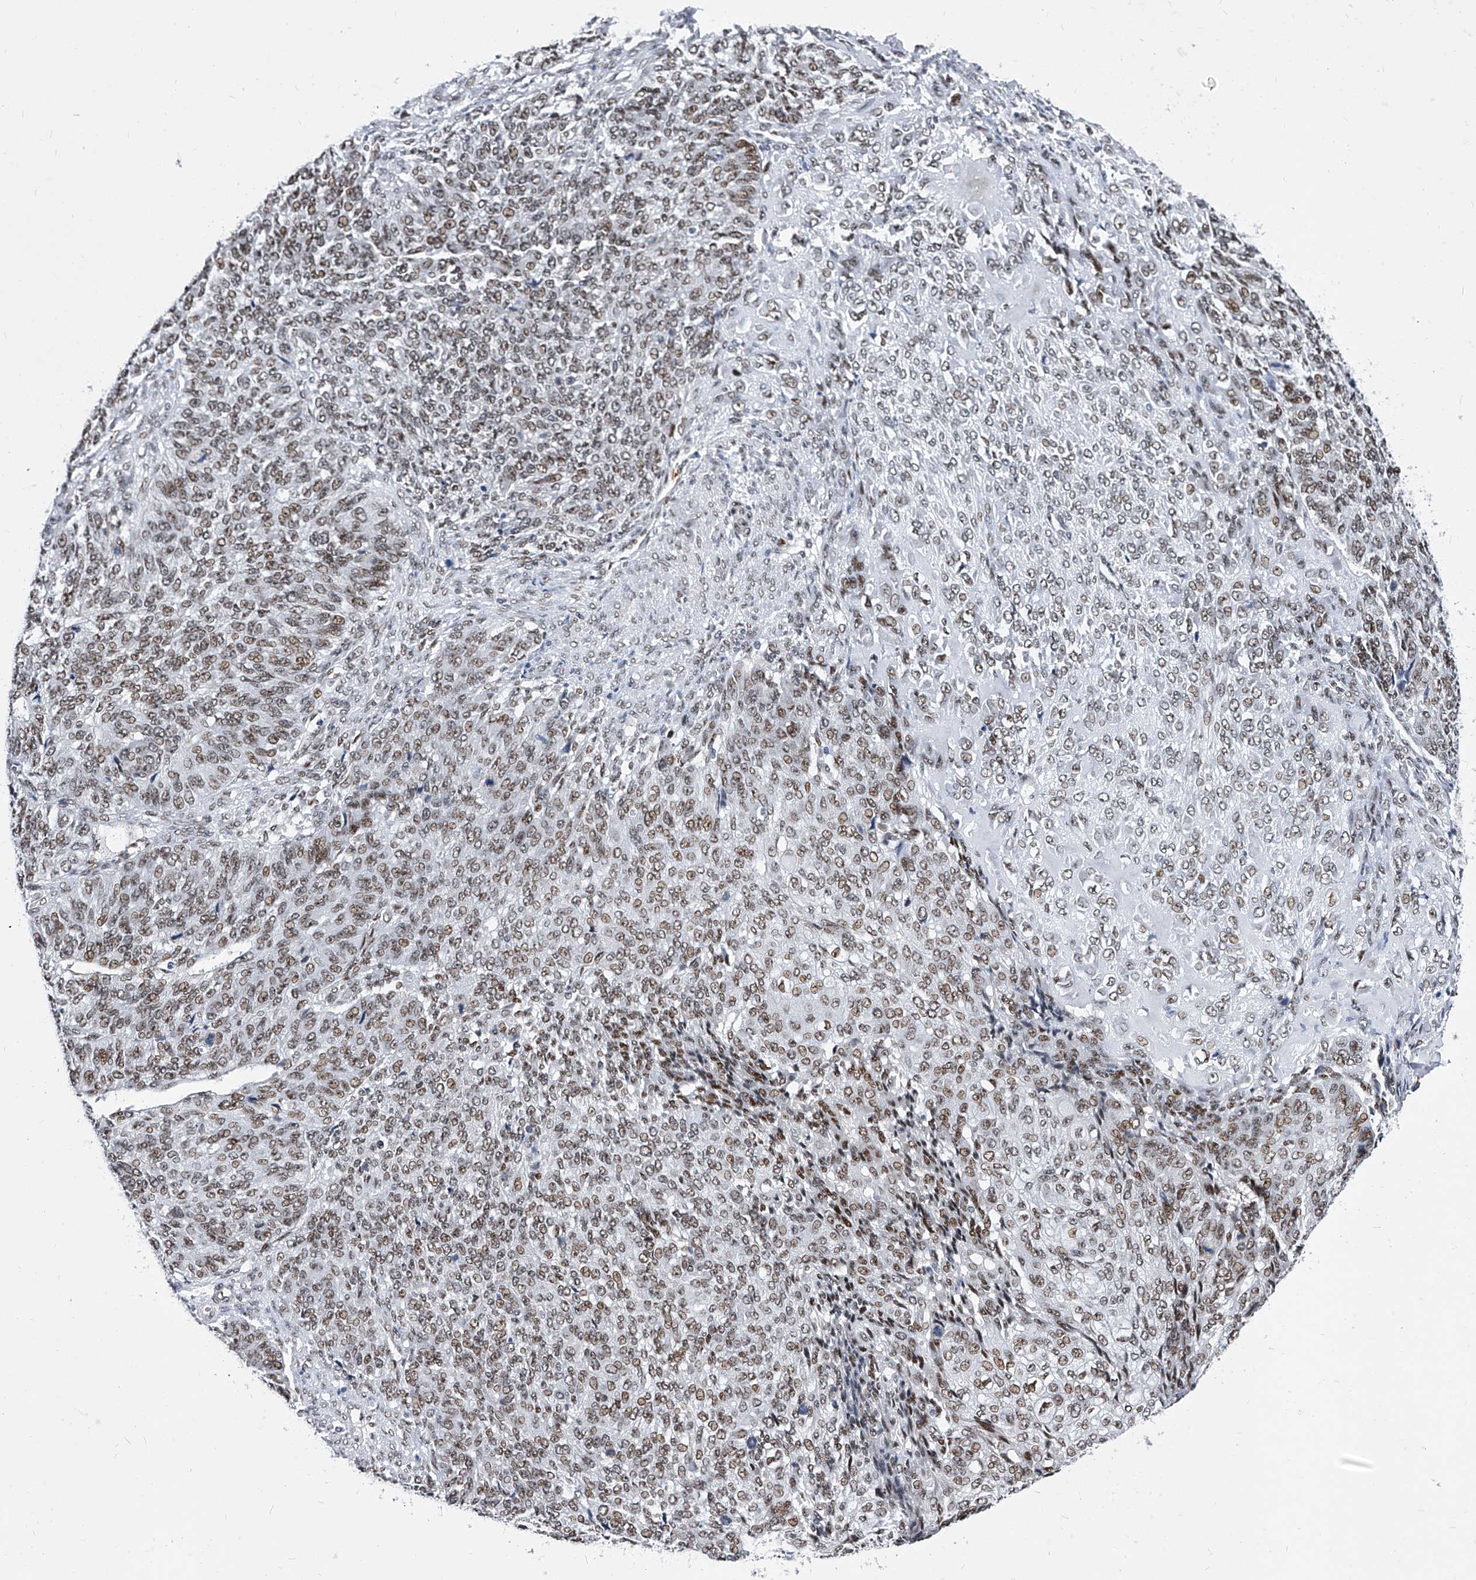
{"staining": {"intensity": "moderate", "quantity": ">75%", "location": "nuclear"}, "tissue": "endometrial cancer", "cell_type": "Tumor cells", "image_type": "cancer", "snomed": [{"axis": "morphology", "description": "Adenocarcinoma, NOS"}, {"axis": "topography", "description": "Endometrium"}], "caption": "This is an image of immunohistochemistry (IHC) staining of adenocarcinoma (endometrial), which shows moderate staining in the nuclear of tumor cells.", "gene": "TESK2", "patient": {"sex": "female", "age": 32}}